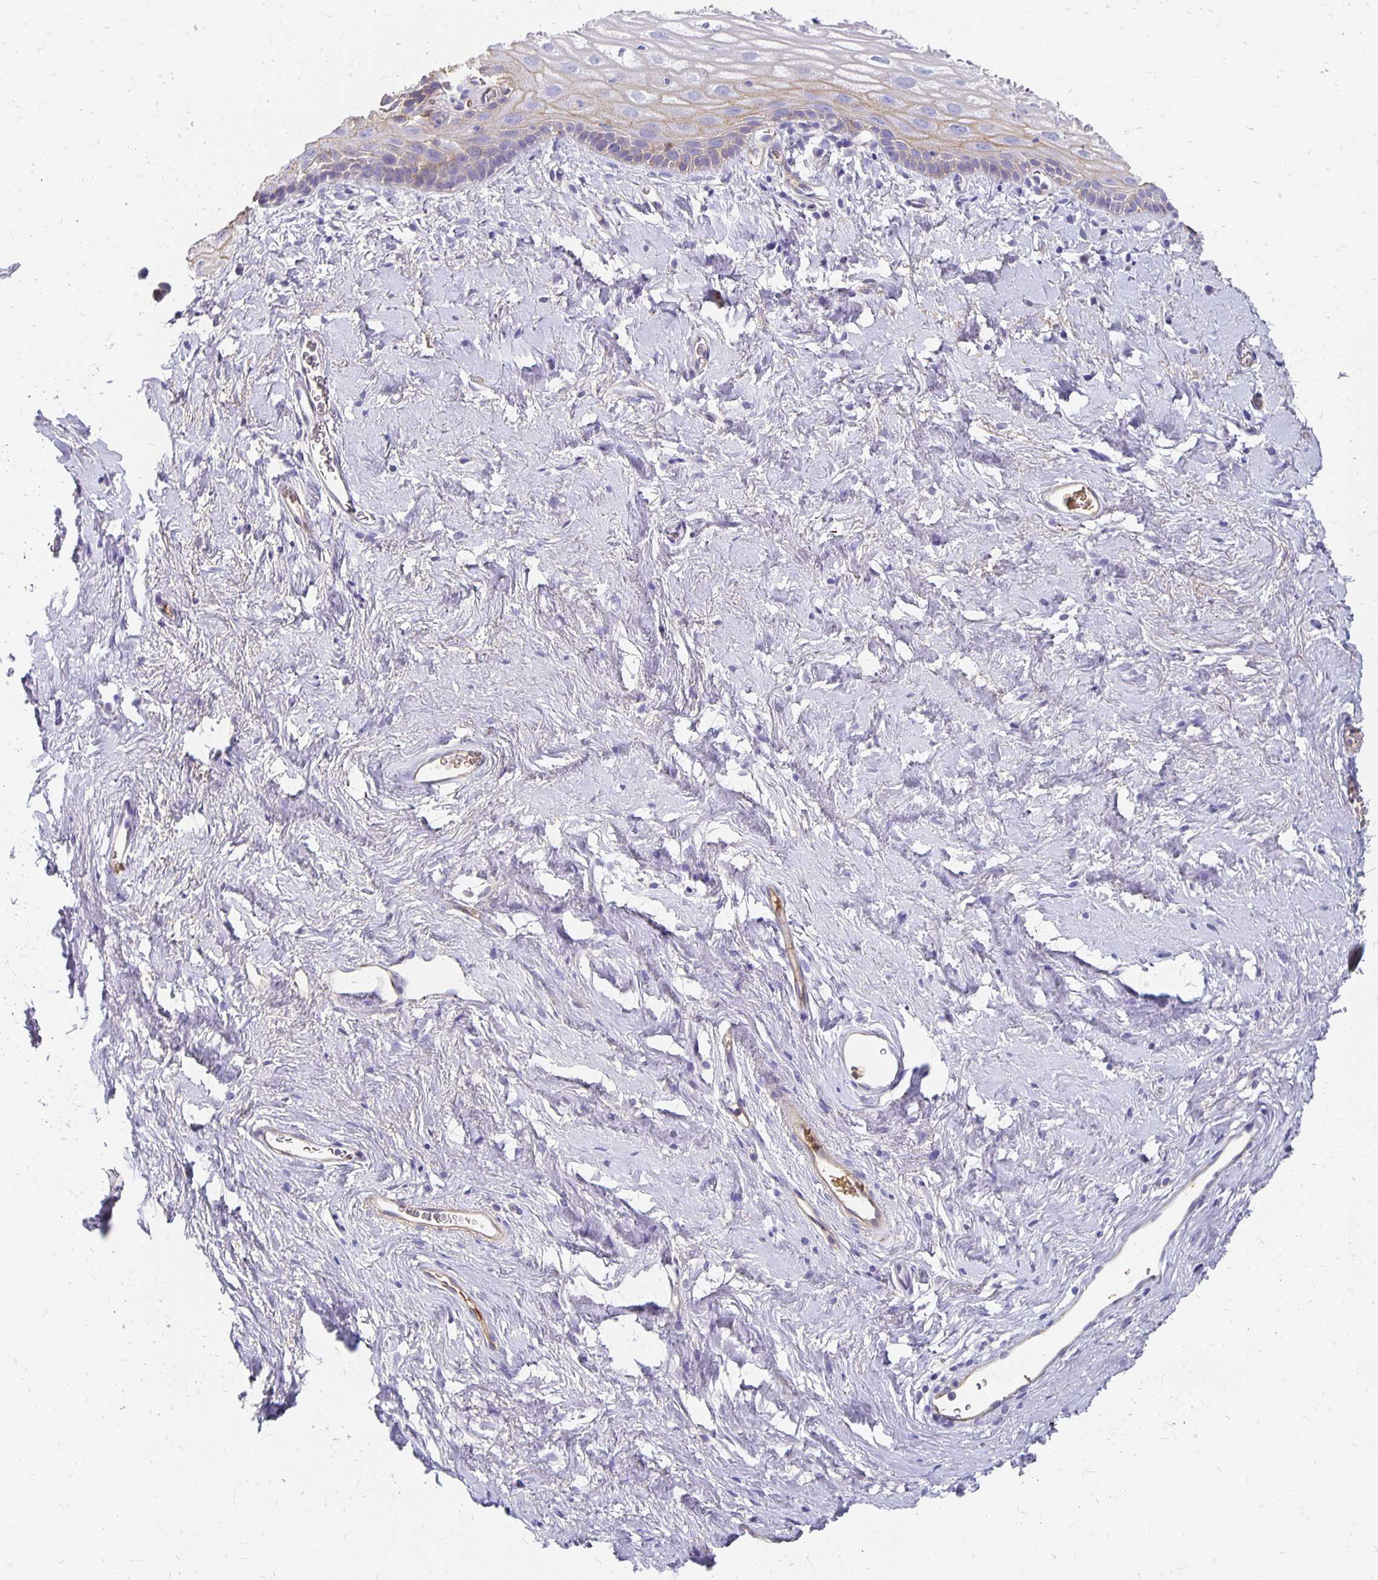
{"staining": {"intensity": "weak", "quantity": "<25%", "location": "cytoplasmic/membranous"}, "tissue": "vagina", "cell_type": "Squamous epithelial cells", "image_type": "normal", "snomed": [{"axis": "morphology", "description": "Normal tissue, NOS"}, {"axis": "morphology", "description": "Adenocarcinoma, NOS"}, {"axis": "topography", "description": "Rectum"}, {"axis": "topography", "description": "Vagina"}, {"axis": "topography", "description": "Peripheral nerve tissue"}], "caption": "DAB (3,3'-diaminobenzidine) immunohistochemical staining of normal human vagina displays no significant staining in squamous epithelial cells. (DAB immunohistochemistry (IHC) visualized using brightfield microscopy, high magnification).", "gene": "APOB", "patient": {"sex": "female", "age": 71}}